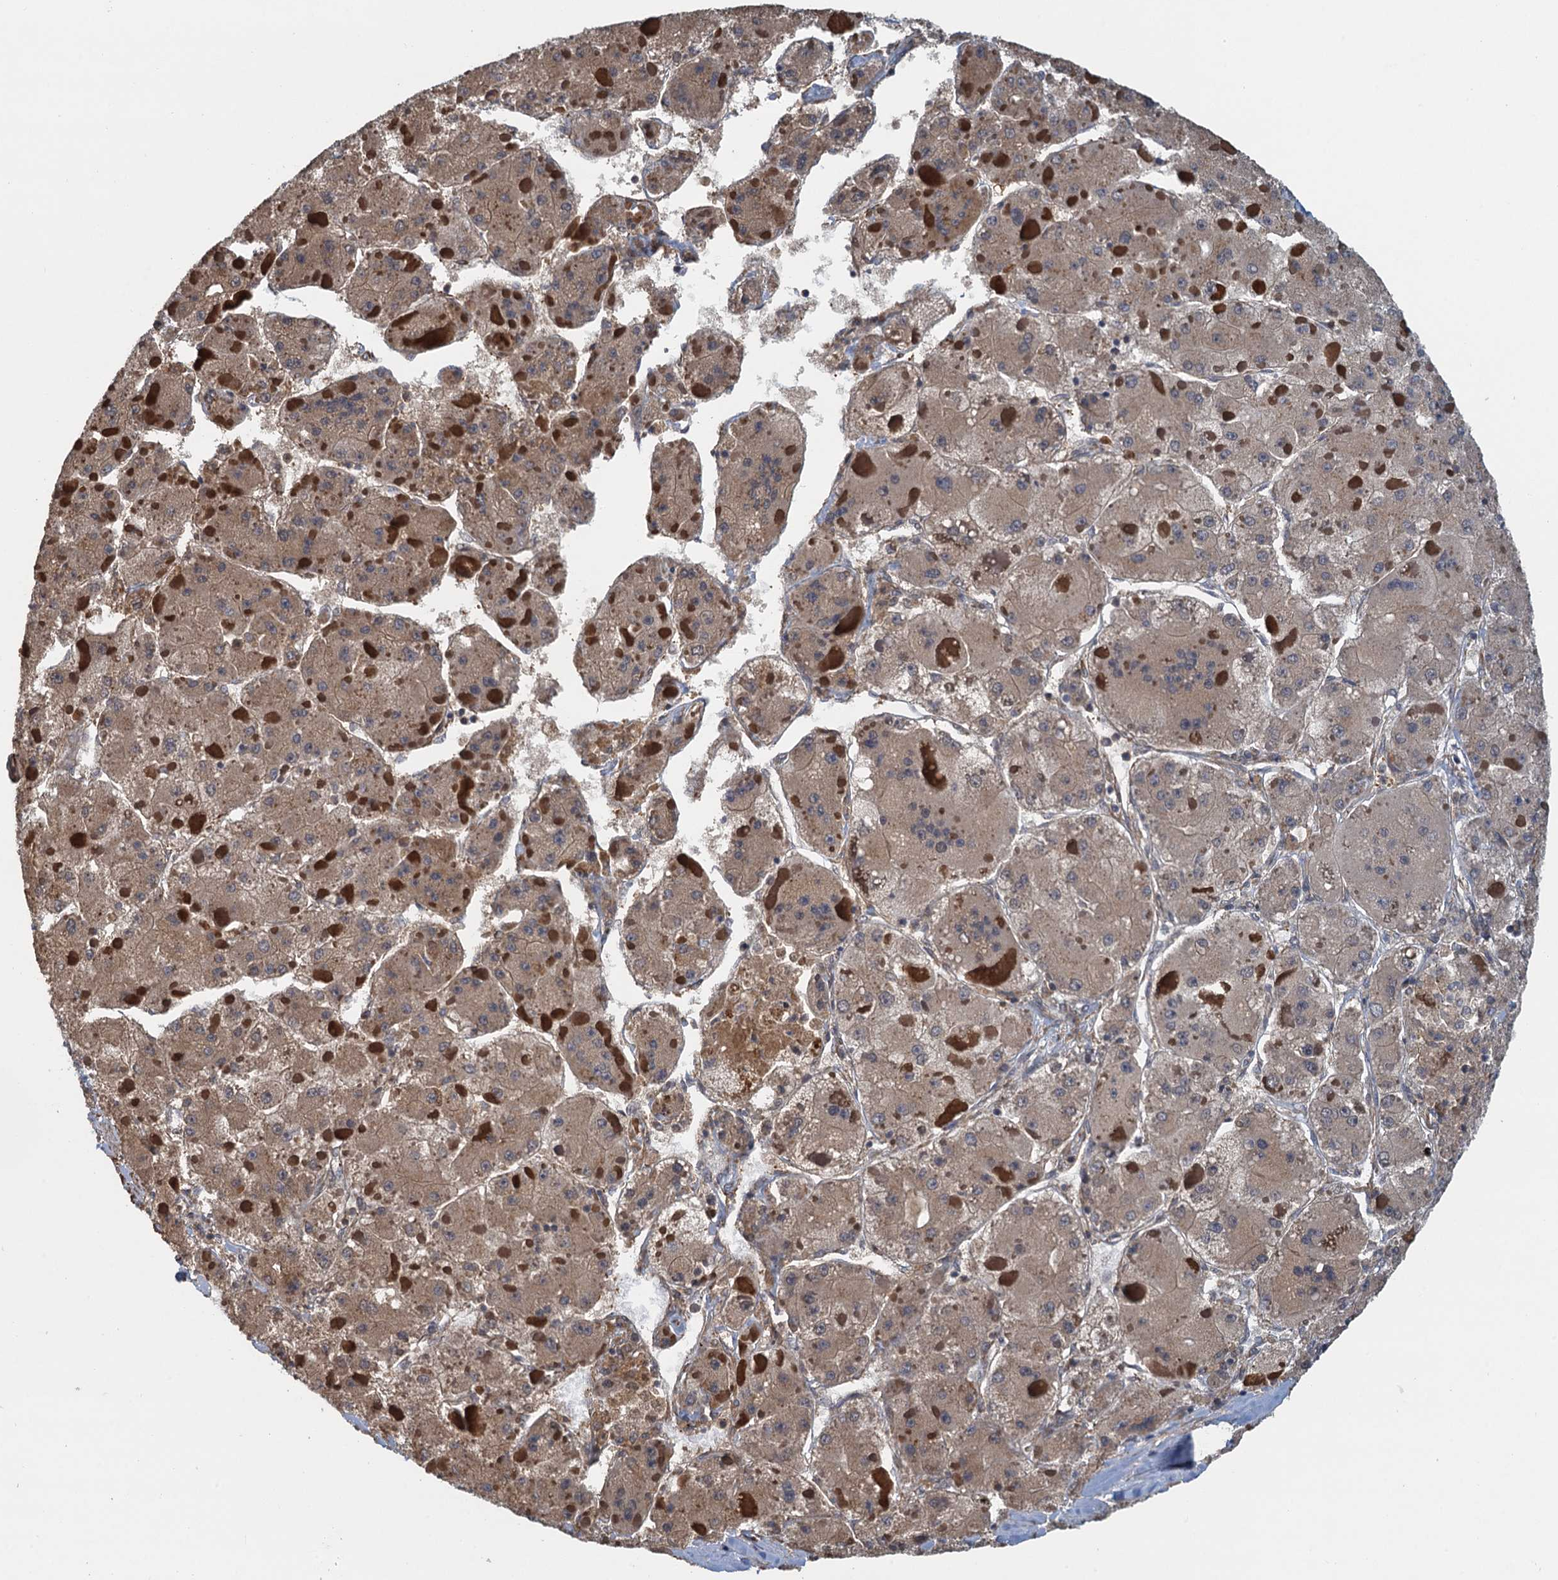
{"staining": {"intensity": "weak", "quantity": ">75%", "location": "cytoplasmic/membranous"}, "tissue": "liver cancer", "cell_type": "Tumor cells", "image_type": "cancer", "snomed": [{"axis": "morphology", "description": "Carcinoma, Hepatocellular, NOS"}, {"axis": "topography", "description": "Liver"}], "caption": "Tumor cells exhibit weak cytoplasmic/membranous expression in approximately >75% of cells in liver cancer (hepatocellular carcinoma). (DAB IHC, brown staining for protein, blue staining for nuclei).", "gene": "MEAK7", "patient": {"sex": "female", "age": 73}}